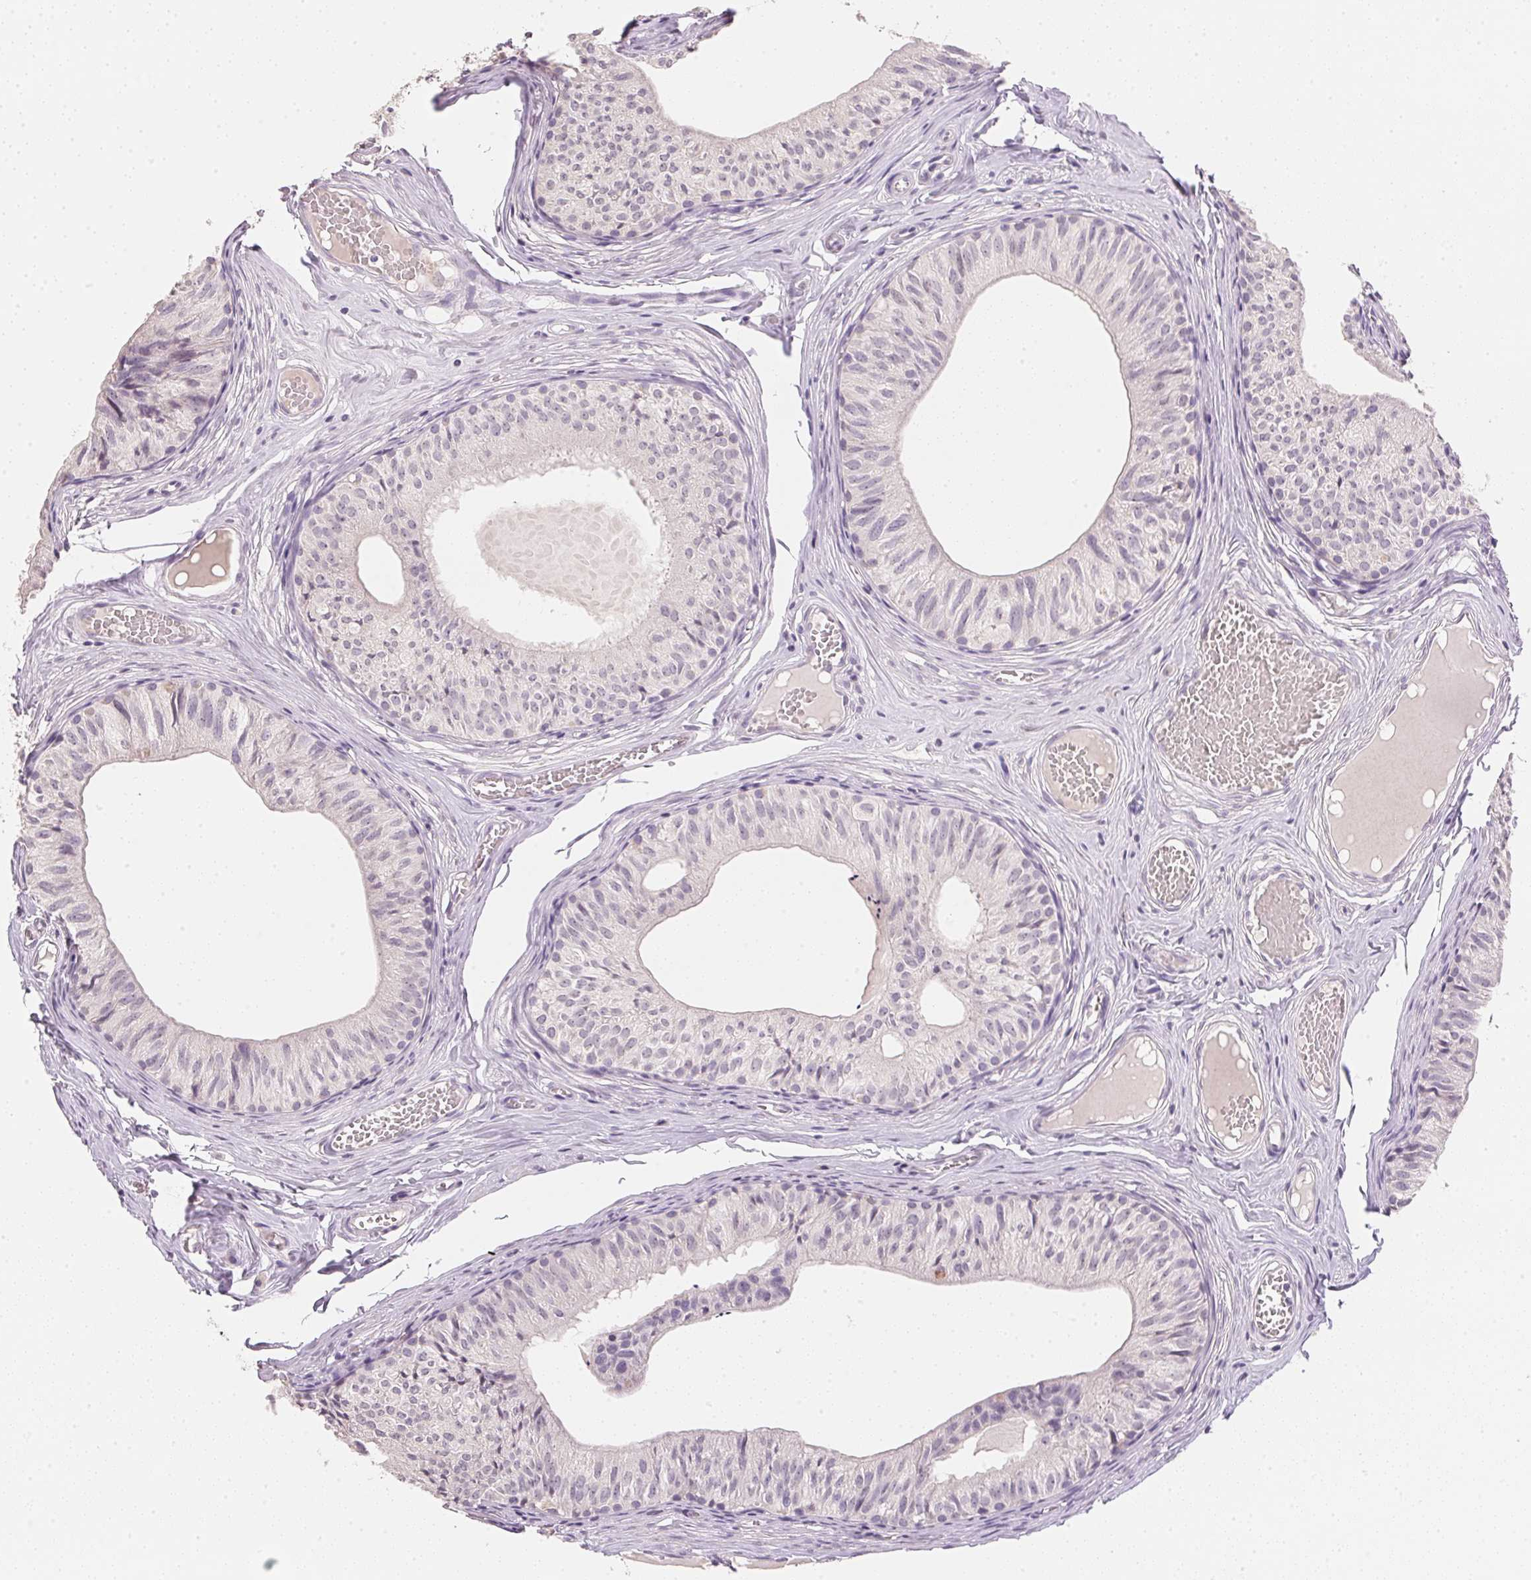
{"staining": {"intensity": "negative", "quantity": "none", "location": "none"}, "tissue": "epididymis", "cell_type": "Glandular cells", "image_type": "normal", "snomed": [{"axis": "morphology", "description": "Normal tissue, NOS"}, {"axis": "topography", "description": "Epididymis"}], "caption": "DAB immunohistochemical staining of unremarkable human epididymis exhibits no significant expression in glandular cells. (DAB immunohistochemistry, high magnification).", "gene": "DHCR24", "patient": {"sex": "male", "age": 25}}